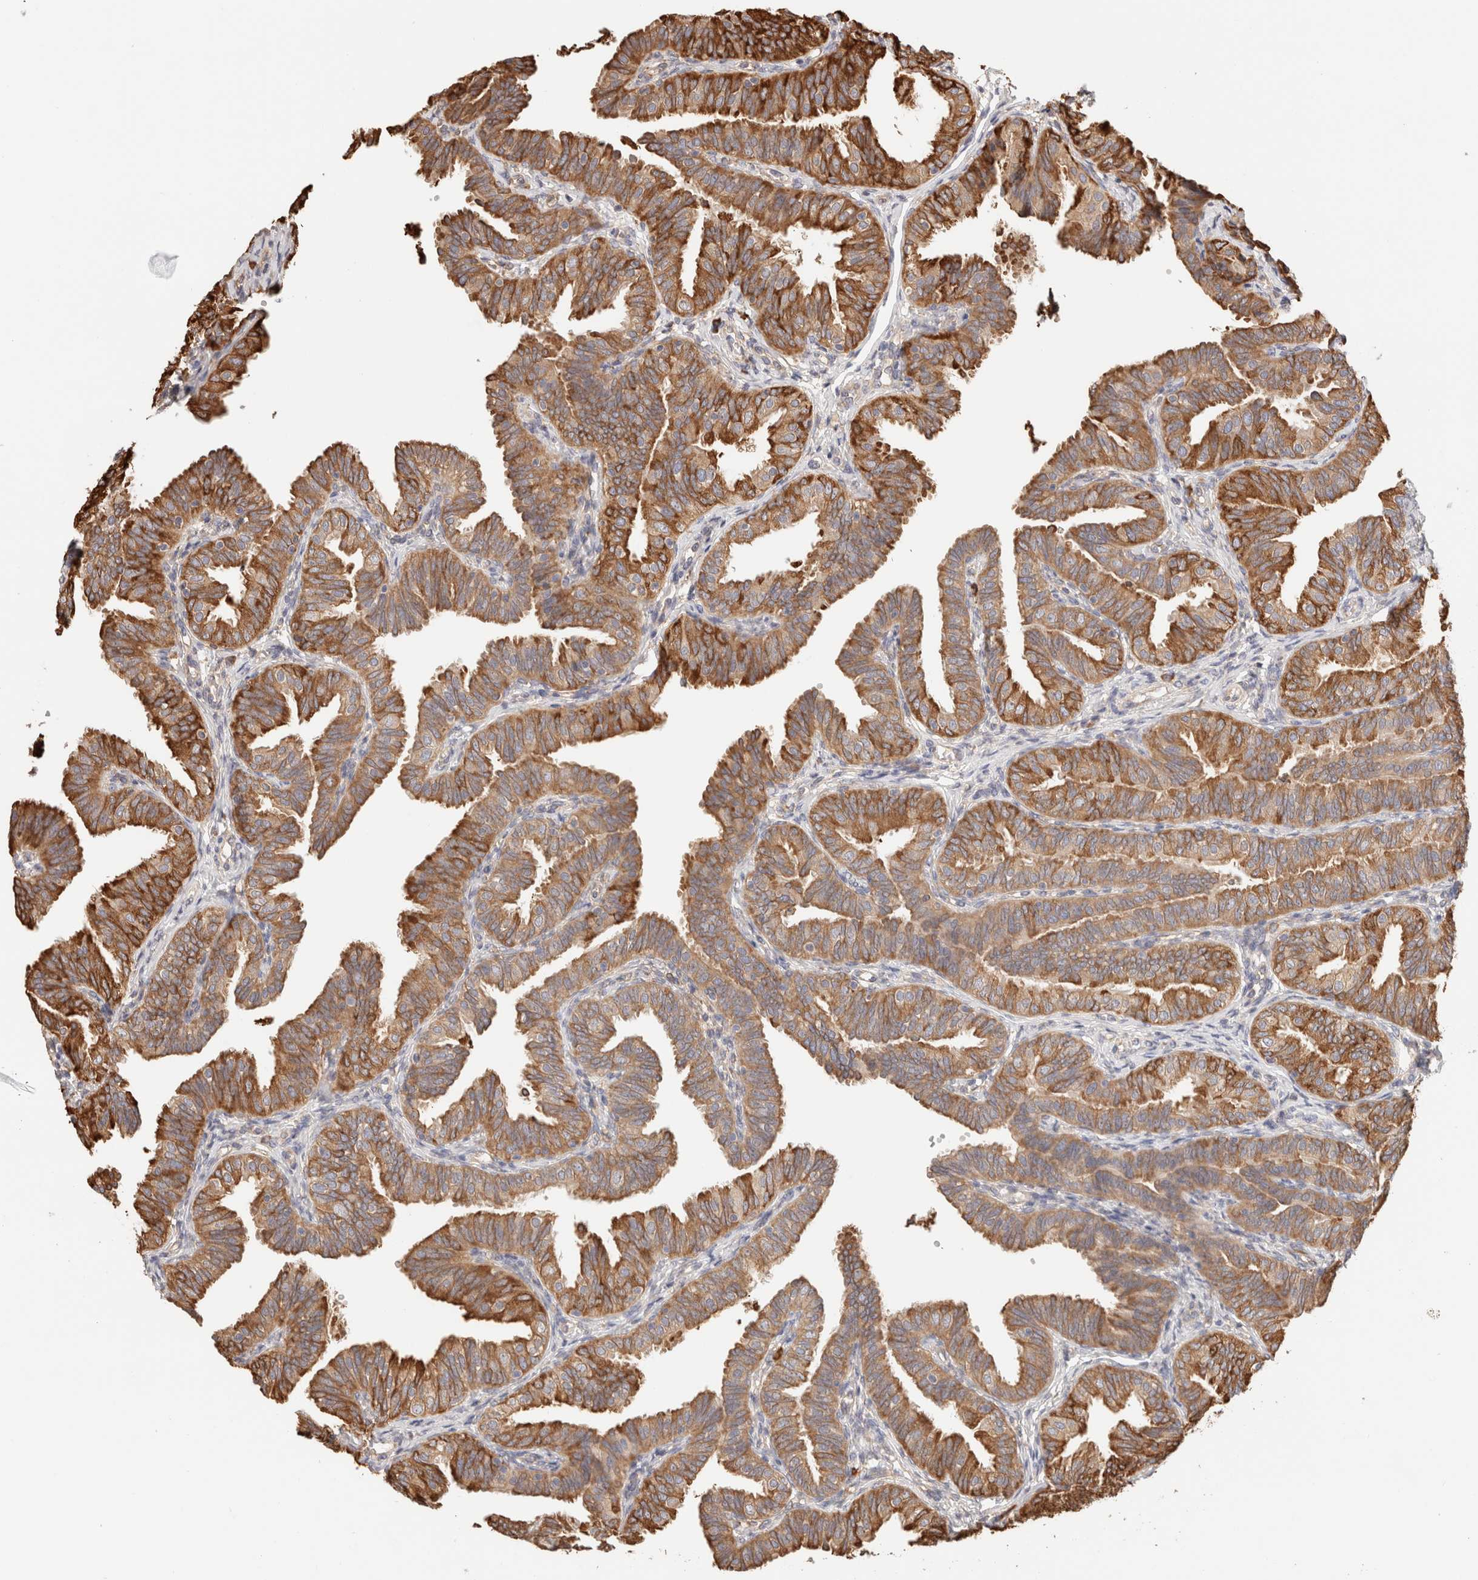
{"staining": {"intensity": "strong", "quantity": ">75%", "location": "cytoplasmic/membranous"}, "tissue": "fallopian tube", "cell_type": "Glandular cells", "image_type": "normal", "snomed": [{"axis": "morphology", "description": "Normal tissue, NOS"}, {"axis": "topography", "description": "Fallopian tube"}], "caption": "Protein expression analysis of benign fallopian tube reveals strong cytoplasmic/membranous expression in about >75% of glandular cells. The protein of interest is shown in brown color, while the nuclei are stained blue.", "gene": "FER", "patient": {"sex": "female", "age": 35}}